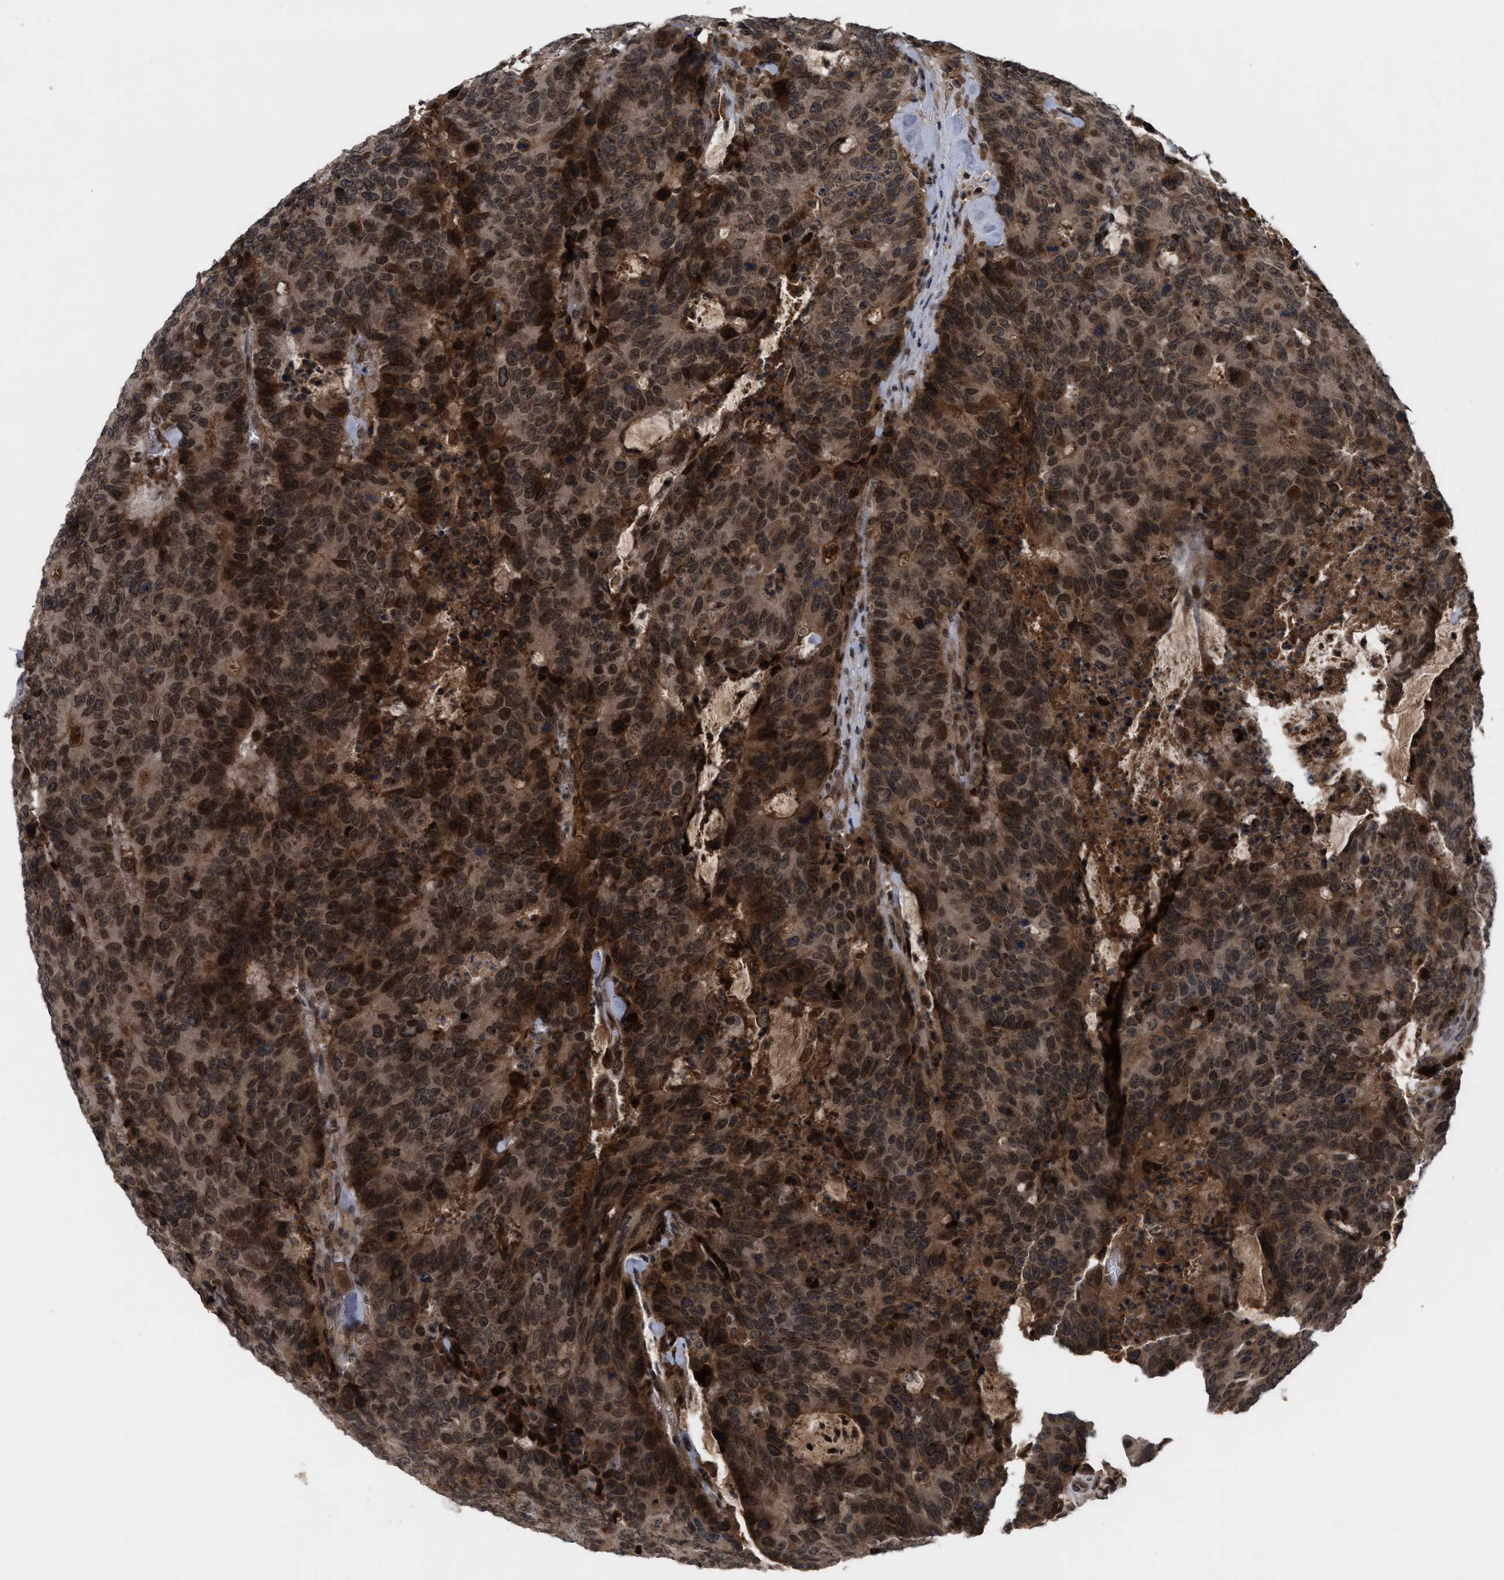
{"staining": {"intensity": "moderate", "quantity": ">75%", "location": "cytoplasmic/membranous,nuclear"}, "tissue": "colorectal cancer", "cell_type": "Tumor cells", "image_type": "cancer", "snomed": [{"axis": "morphology", "description": "Adenocarcinoma, NOS"}, {"axis": "topography", "description": "Colon"}], "caption": "Colorectal cancer stained with immunohistochemistry exhibits moderate cytoplasmic/membranous and nuclear staining in about >75% of tumor cells. Using DAB (brown) and hematoxylin (blue) stains, captured at high magnification using brightfield microscopy.", "gene": "CRY1", "patient": {"sex": "female", "age": 86}}